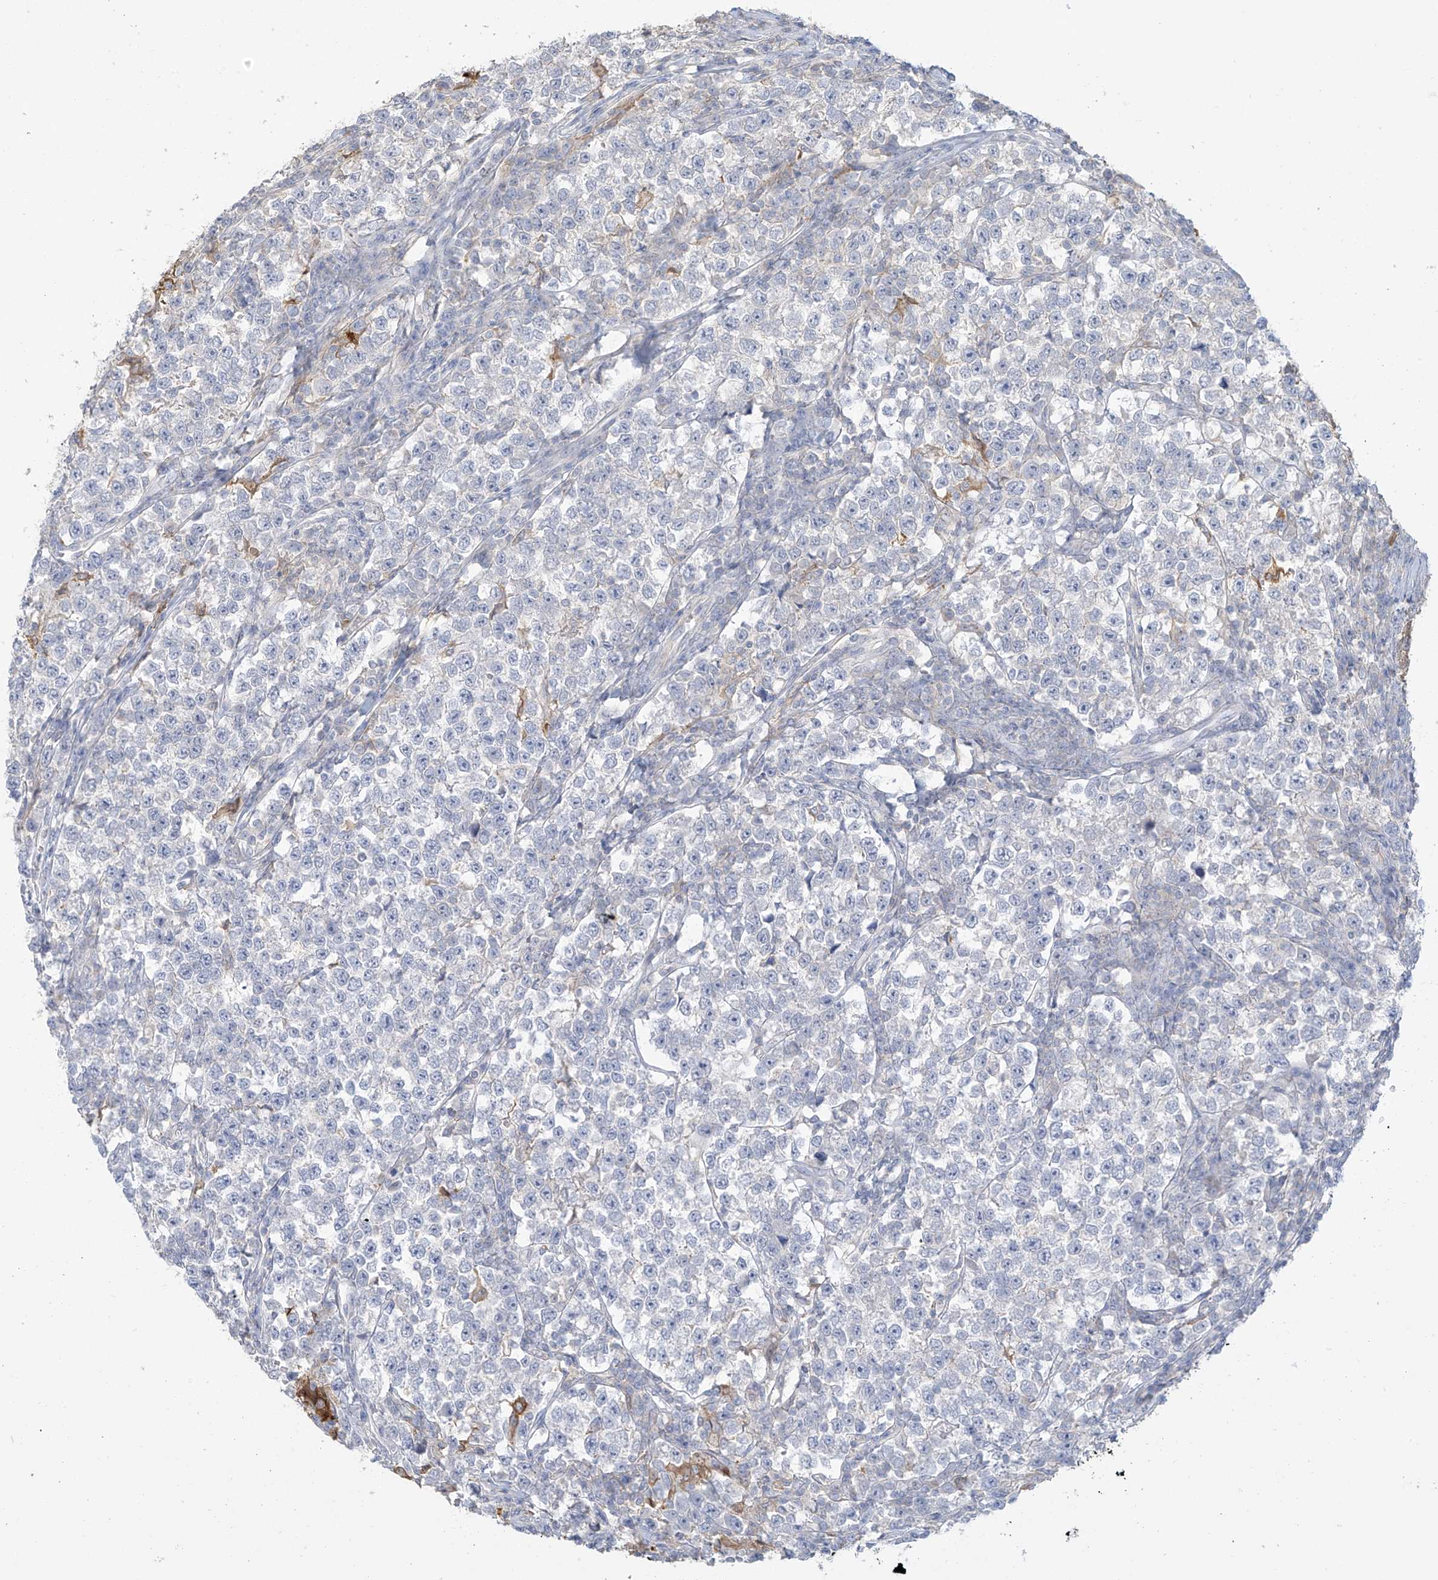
{"staining": {"intensity": "negative", "quantity": "none", "location": "none"}, "tissue": "testis cancer", "cell_type": "Tumor cells", "image_type": "cancer", "snomed": [{"axis": "morphology", "description": "Normal tissue, NOS"}, {"axis": "morphology", "description": "Seminoma, NOS"}, {"axis": "topography", "description": "Testis"}], "caption": "Immunohistochemistry (IHC) of human testis cancer (seminoma) displays no expression in tumor cells. Nuclei are stained in blue.", "gene": "TAGAP", "patient": {"sex": "male", "age": 43}}